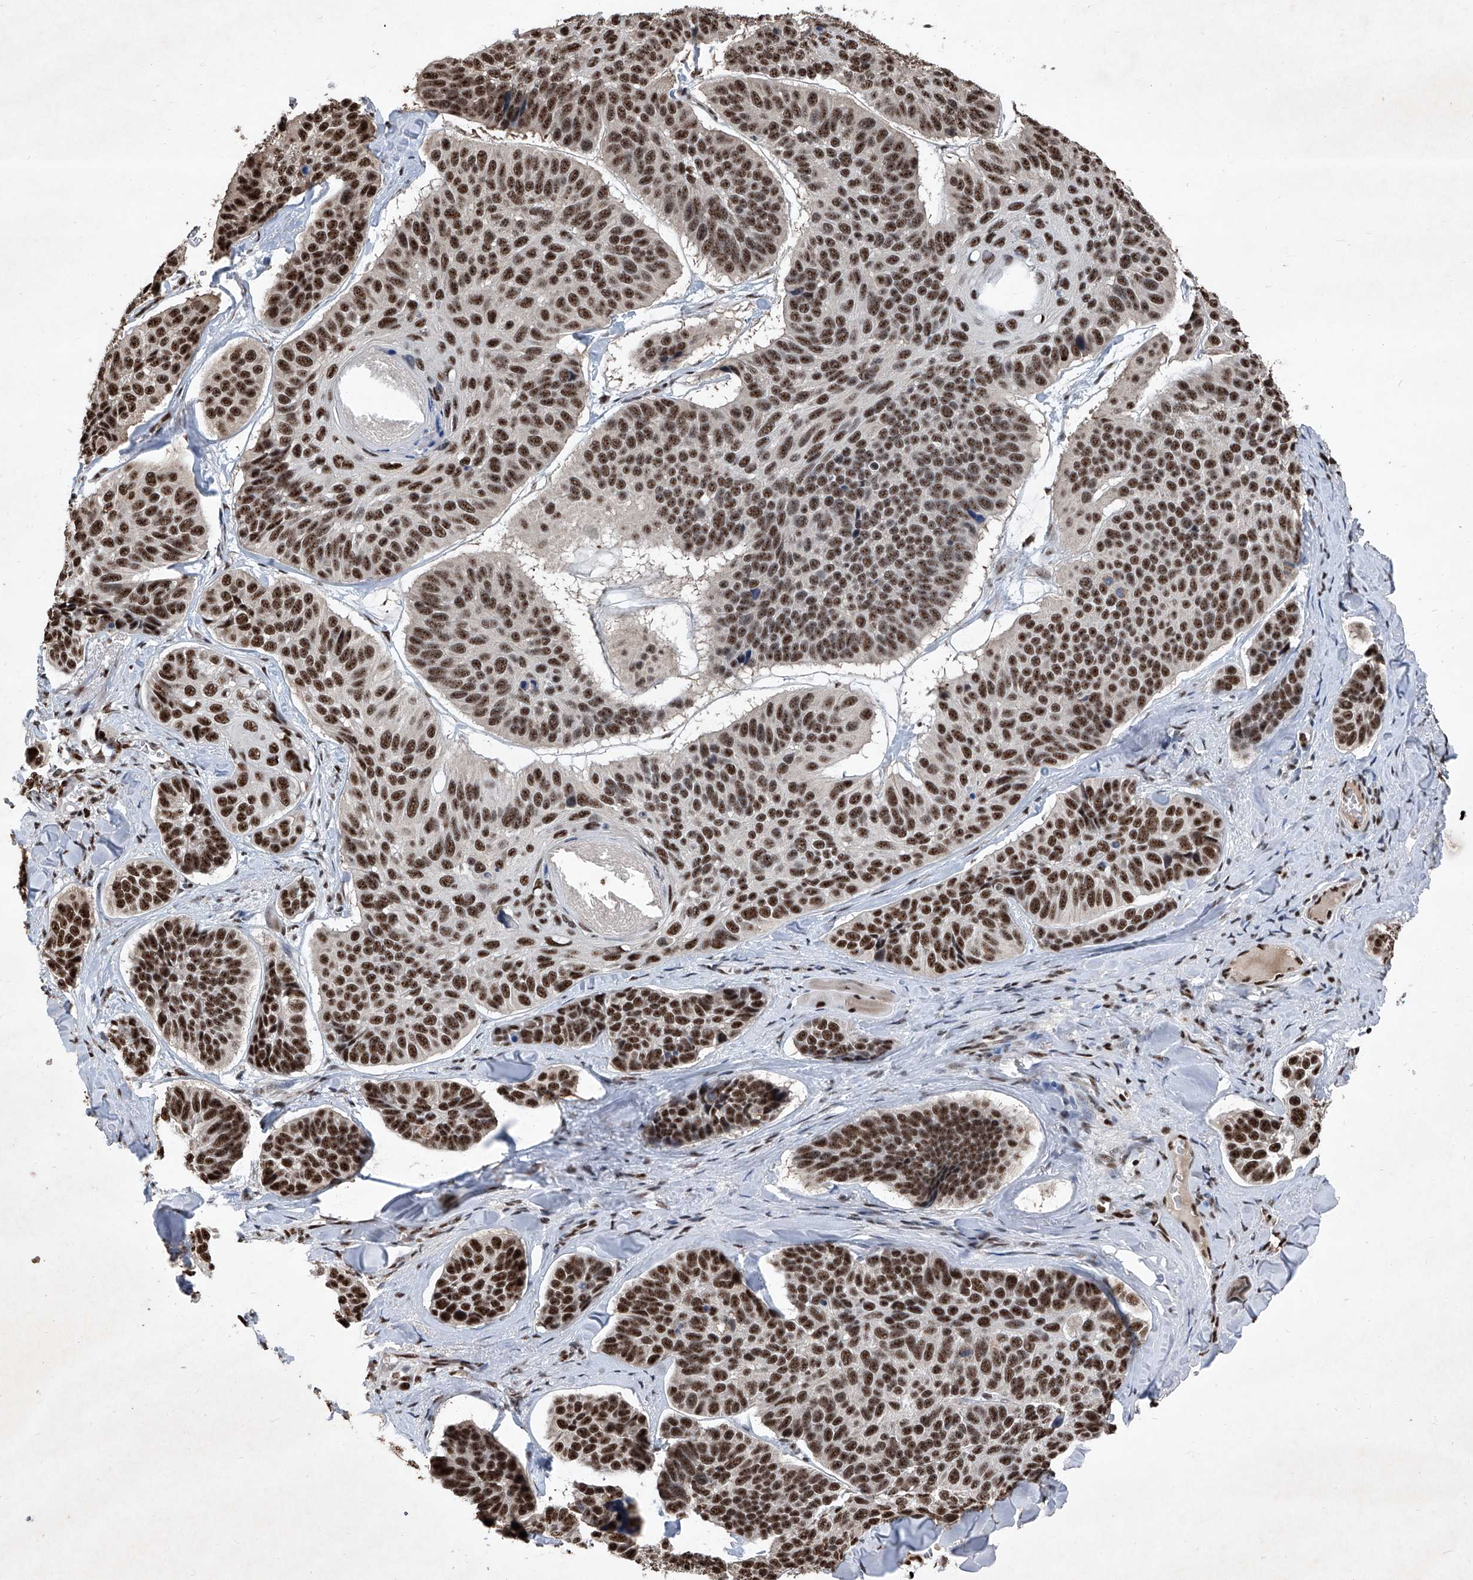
{"staining": {"intensity": "strong", "quantity": ">75%", "location": "nuclear"}, "tissue": "skin cancer", "cell_type": "Tumor cells", "image_type": "cancer", "snomed": [{"axis": "morphology", "description": "Basal cell carcinoma"}, {"axis": "topography", "description": "Skin"}], "caption": "Skin cancer (basal cell carcinoma) was stained to show a protein in brown. There is high levels of strong nuclear expression in approximately >75% of tumor cells.", "gene": "DDX39B", "patient": {"sex": "male", "age": 62}}